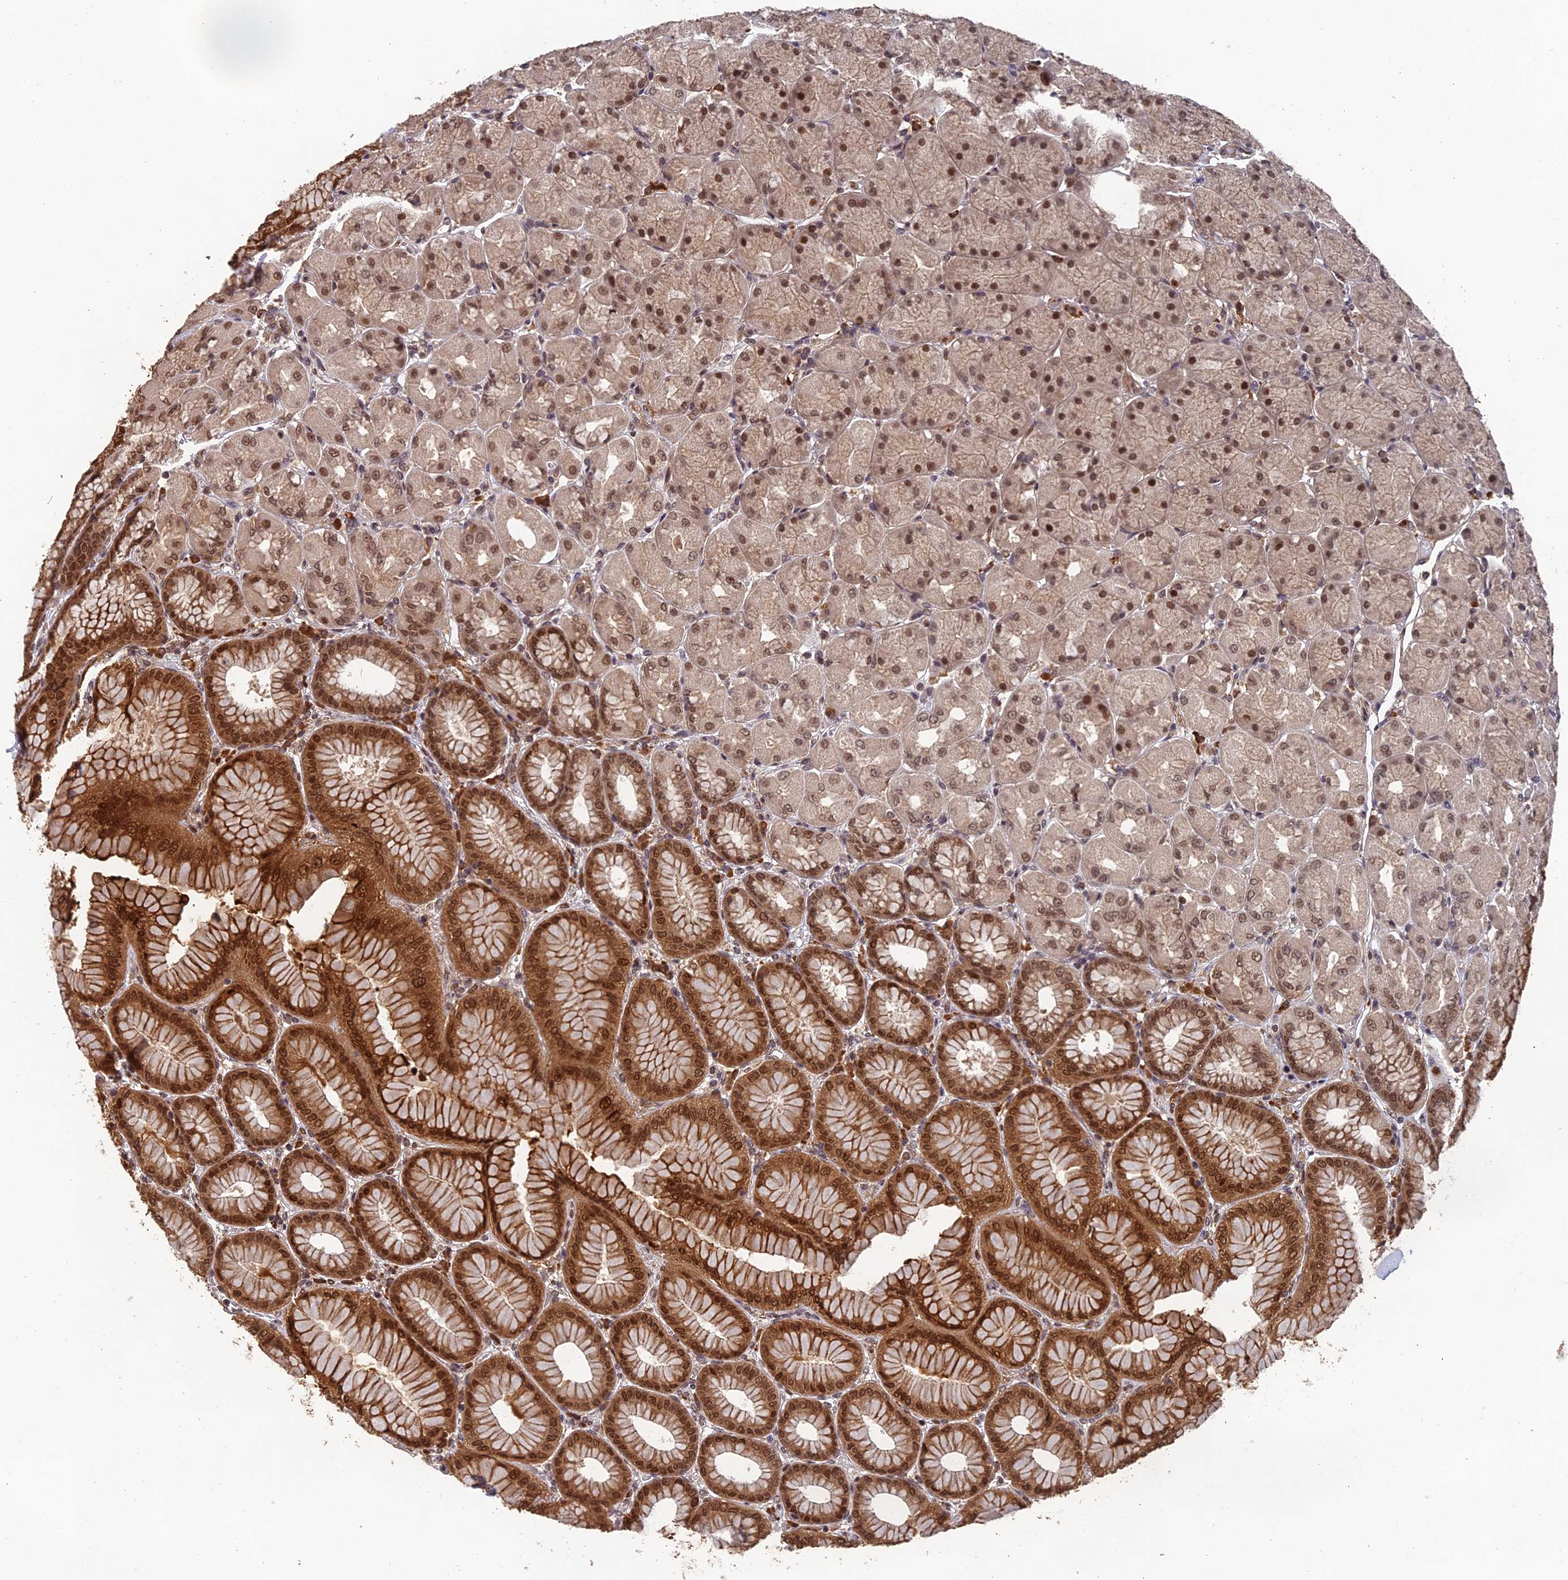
{"staining": {"intensity": "moderate", "quantity": ">75%", "location": "cytoplasmic/membranous,nuclear"}, "tissue": "stomach", "cell_type": "Glandular cells", "image_type": "normal", "snomed": [{"axis": "morphology", "description": "Normal tissue, NOS"}, {"axis": "topography", "description": "Stomach, upper"}], "caption": "Glandular cells display medium levels of moderate cytoplasmic/membranous,nuclear staining in about >75% of cells in normal human stomach.", "gene": "OSBPL1A", "patient": {"sex": "female", "age": 56}}